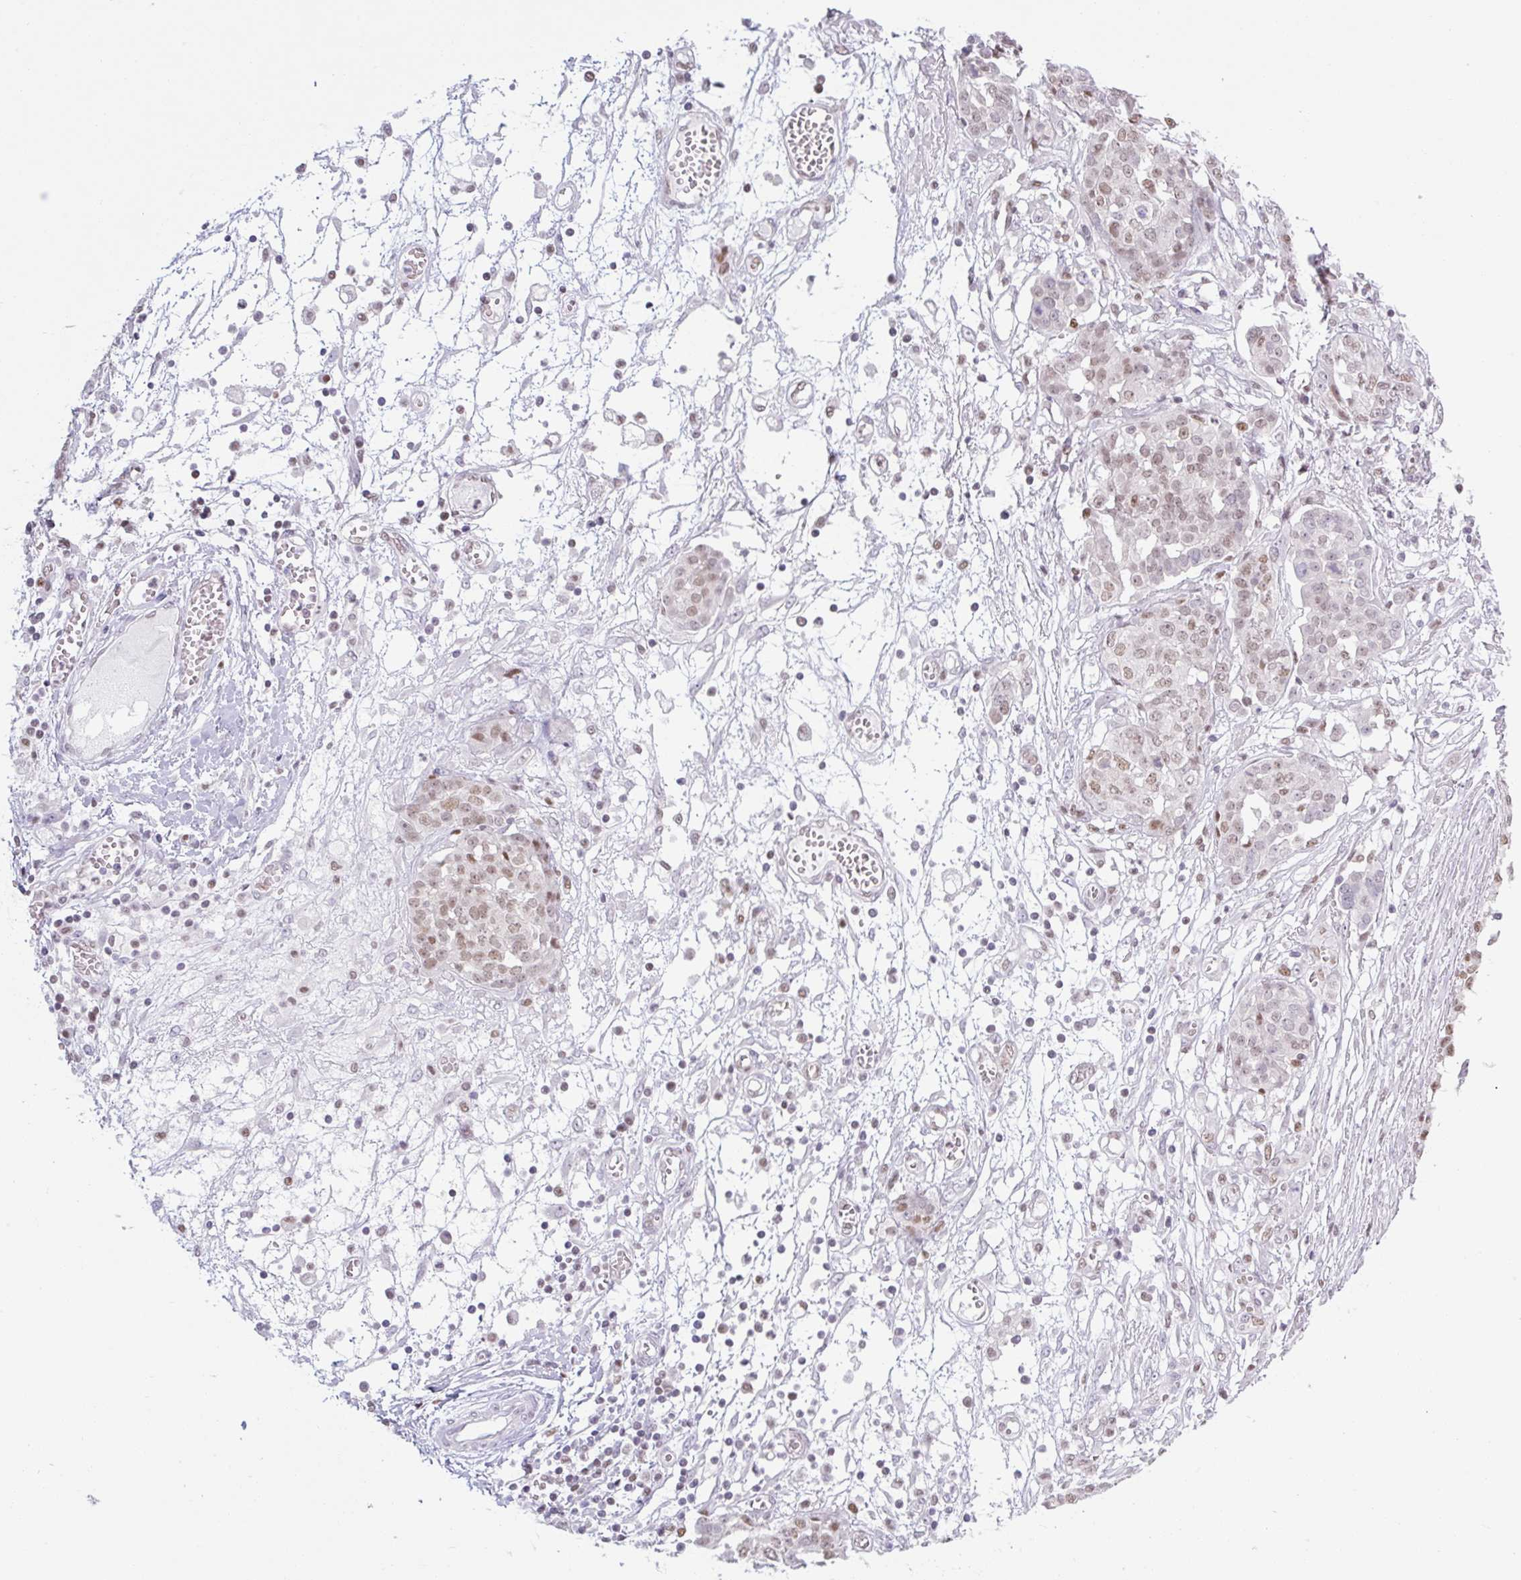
{"staining": {"intensity": "weak", "quantity": ">75%", "location": "nuclear"}, "tissue": "ovarian cancer", "cell_type": "Tumor cells", "image_type": "cancer", "snomed": [{"axis": "morphology", "description": "Cystadenocarcinoma, serous, NOS"}, {"axis": "topography", "description": "Soft tissue"}, {"axis": "topography", "description": "Ovary"}], "caption": "Tumor cells reveal weak nuclear expression in approximately >75% of cells in ovarian cancer (serous cystadenocarcinoma). The staining was performed using DAB, with brown indicating positive protein expression. Nuclei are stained blue with hematoxylin.", "gene": "TLE3", "patient": {"sex": "female", "age": 57}}